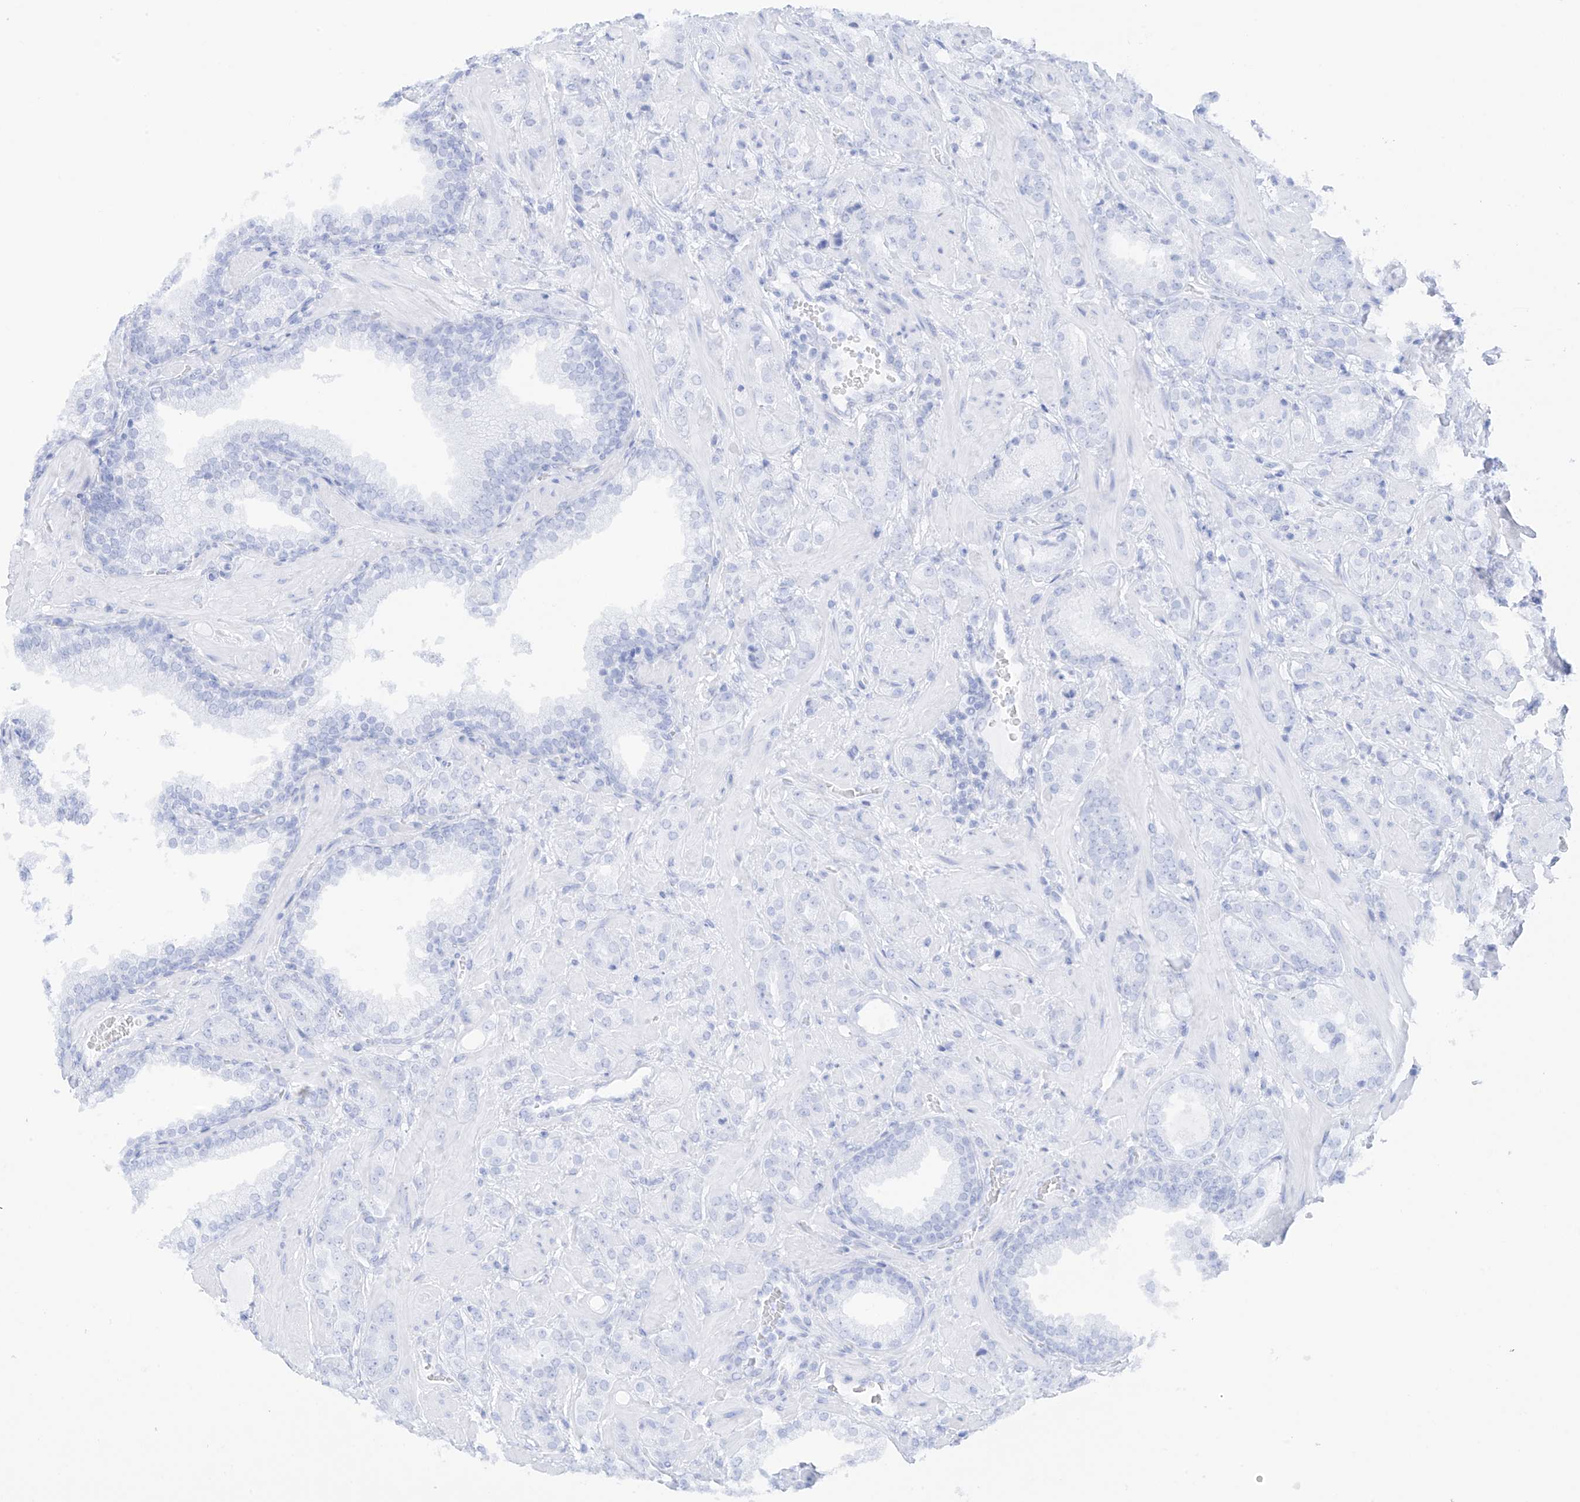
{"staining": {"intensity": "weak", "quantity": "<25%", "location": "cytoplasmic/membranous"}, "tissue": "prostate cancer", "cell_type": "Tumor cells", "image_type": "cancer", "snomed": [{"axis": "morphology", "description": "Adenocarcinoma, High grade"}, {"axis": "topography", "description": "Prostate"}], "caption": "Immunohistochemistry histopathology image of human prostate cancer (high-grade adenocarcinoma) stained for a protein (brown), which exhibits no expression in tumor cells.", "gene": "PSPH", "patient": {"sex": "male", "age": 64}}